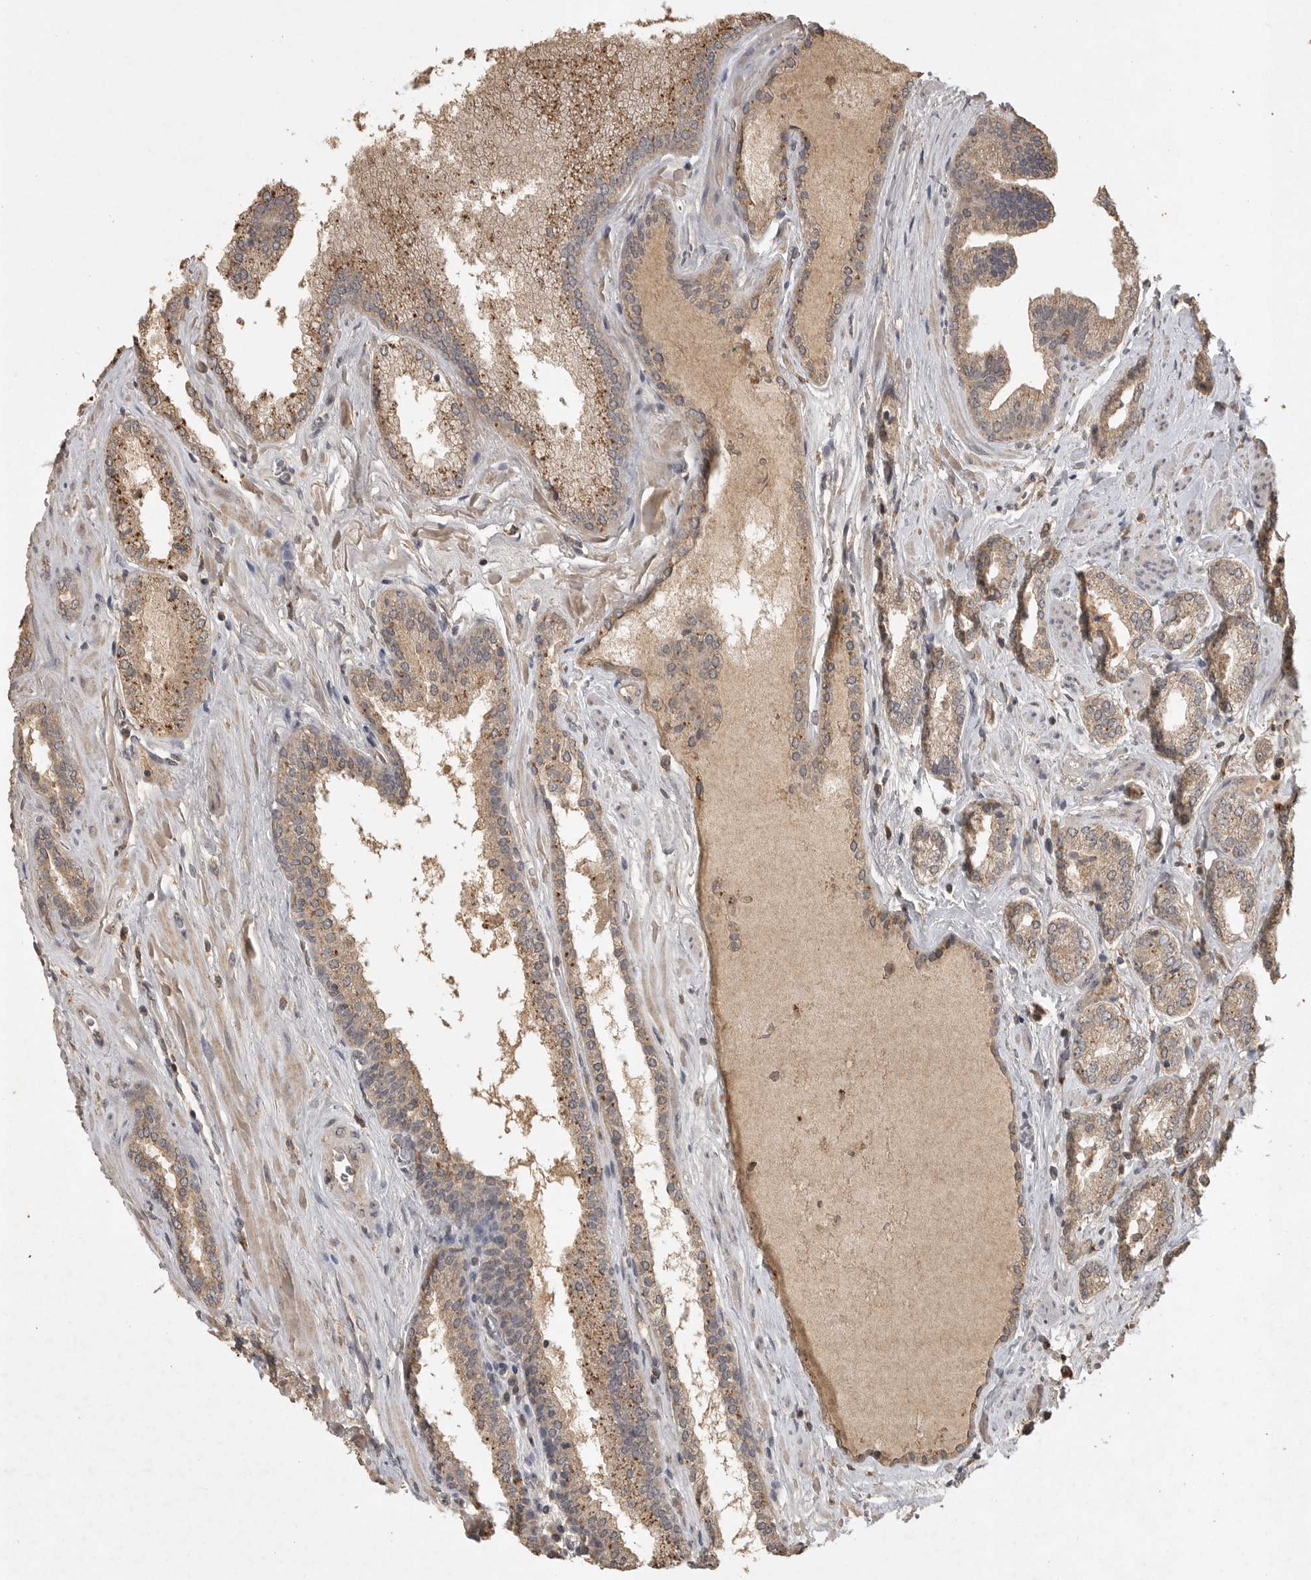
{"staining": {"intensity": "weak", "quantity": ">75%", "location": "cytoplasmic/membranous"}, "tissue": "prostate cancer", "cell_type": "Tumor cells", "image_type": "cancer", "snomed": [{"axis": "morphology", "description": "Adenocarcinoma, Low grade"}, {"axis": "topography", "description": "Prostate"}], "caption": "Human adenocarcinoma (low-grade) (prostate) stained with a brown dye demonstrates weak cytoplasmic/membranous positive expression in approximately >75% of tumor cells.", "gene": "ADAMTS4", "patient": {"sex": "male", "age": 62}}